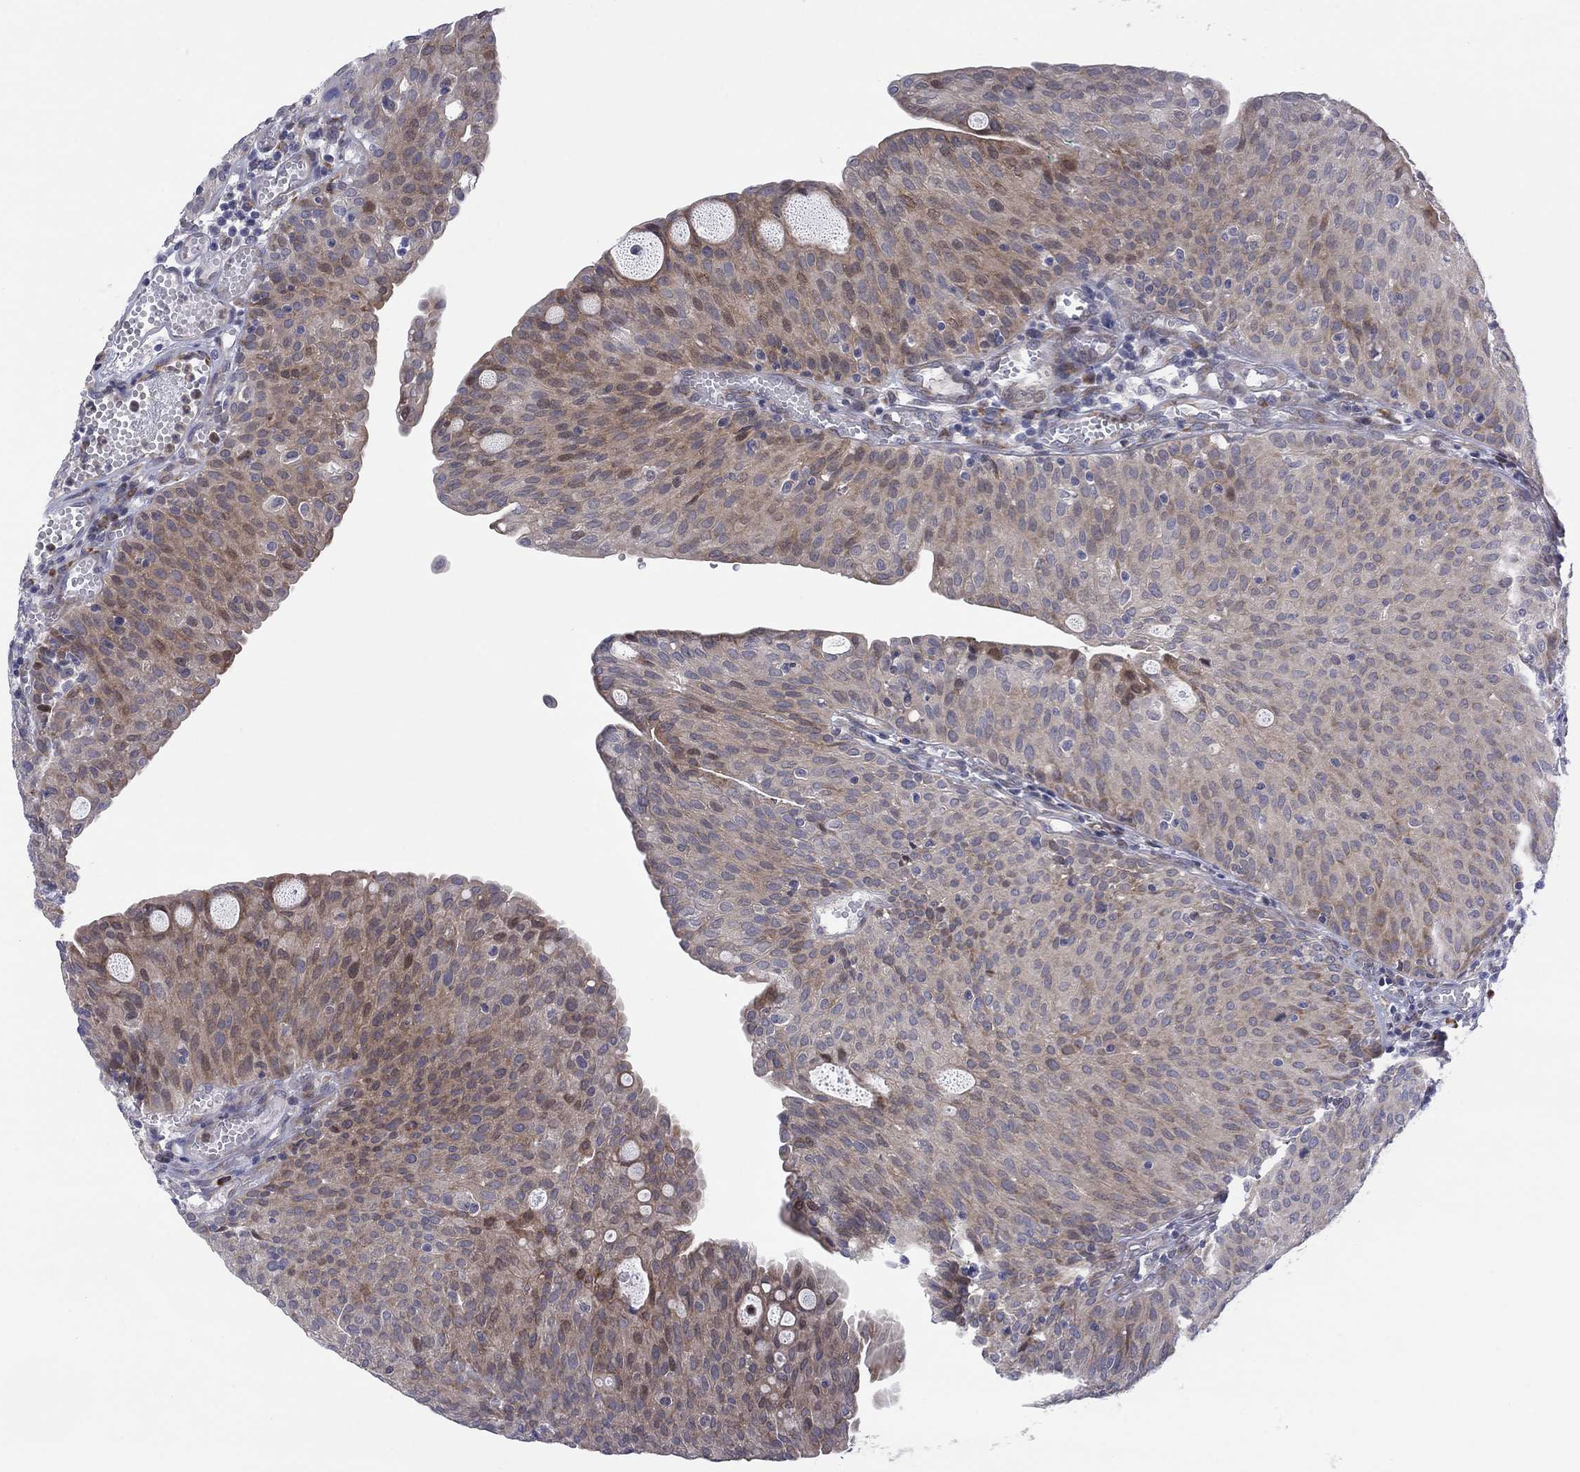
{"staining": {"intensity": "weak", "quantity": "25%-75%", "location": "cytoplasmic/membranous"}, "tissue": "urothelial cancer", "cell_type": "Tumor cells", "image_type": "cancer", "snomed": [{"axis": "morphology", "description": "Urothelial carcinoma, Low grade"}, {"axis": "topography", "description": "Urinary bladder"}], "caption": "The immunohistochemical stain highlights weak cytoplasmic/membranous expression in tumor cells of urothelial carcinoma (low-grade) tissue.", "gene": "TTC21B", "patient": {"sex": "male", "age": 54}}